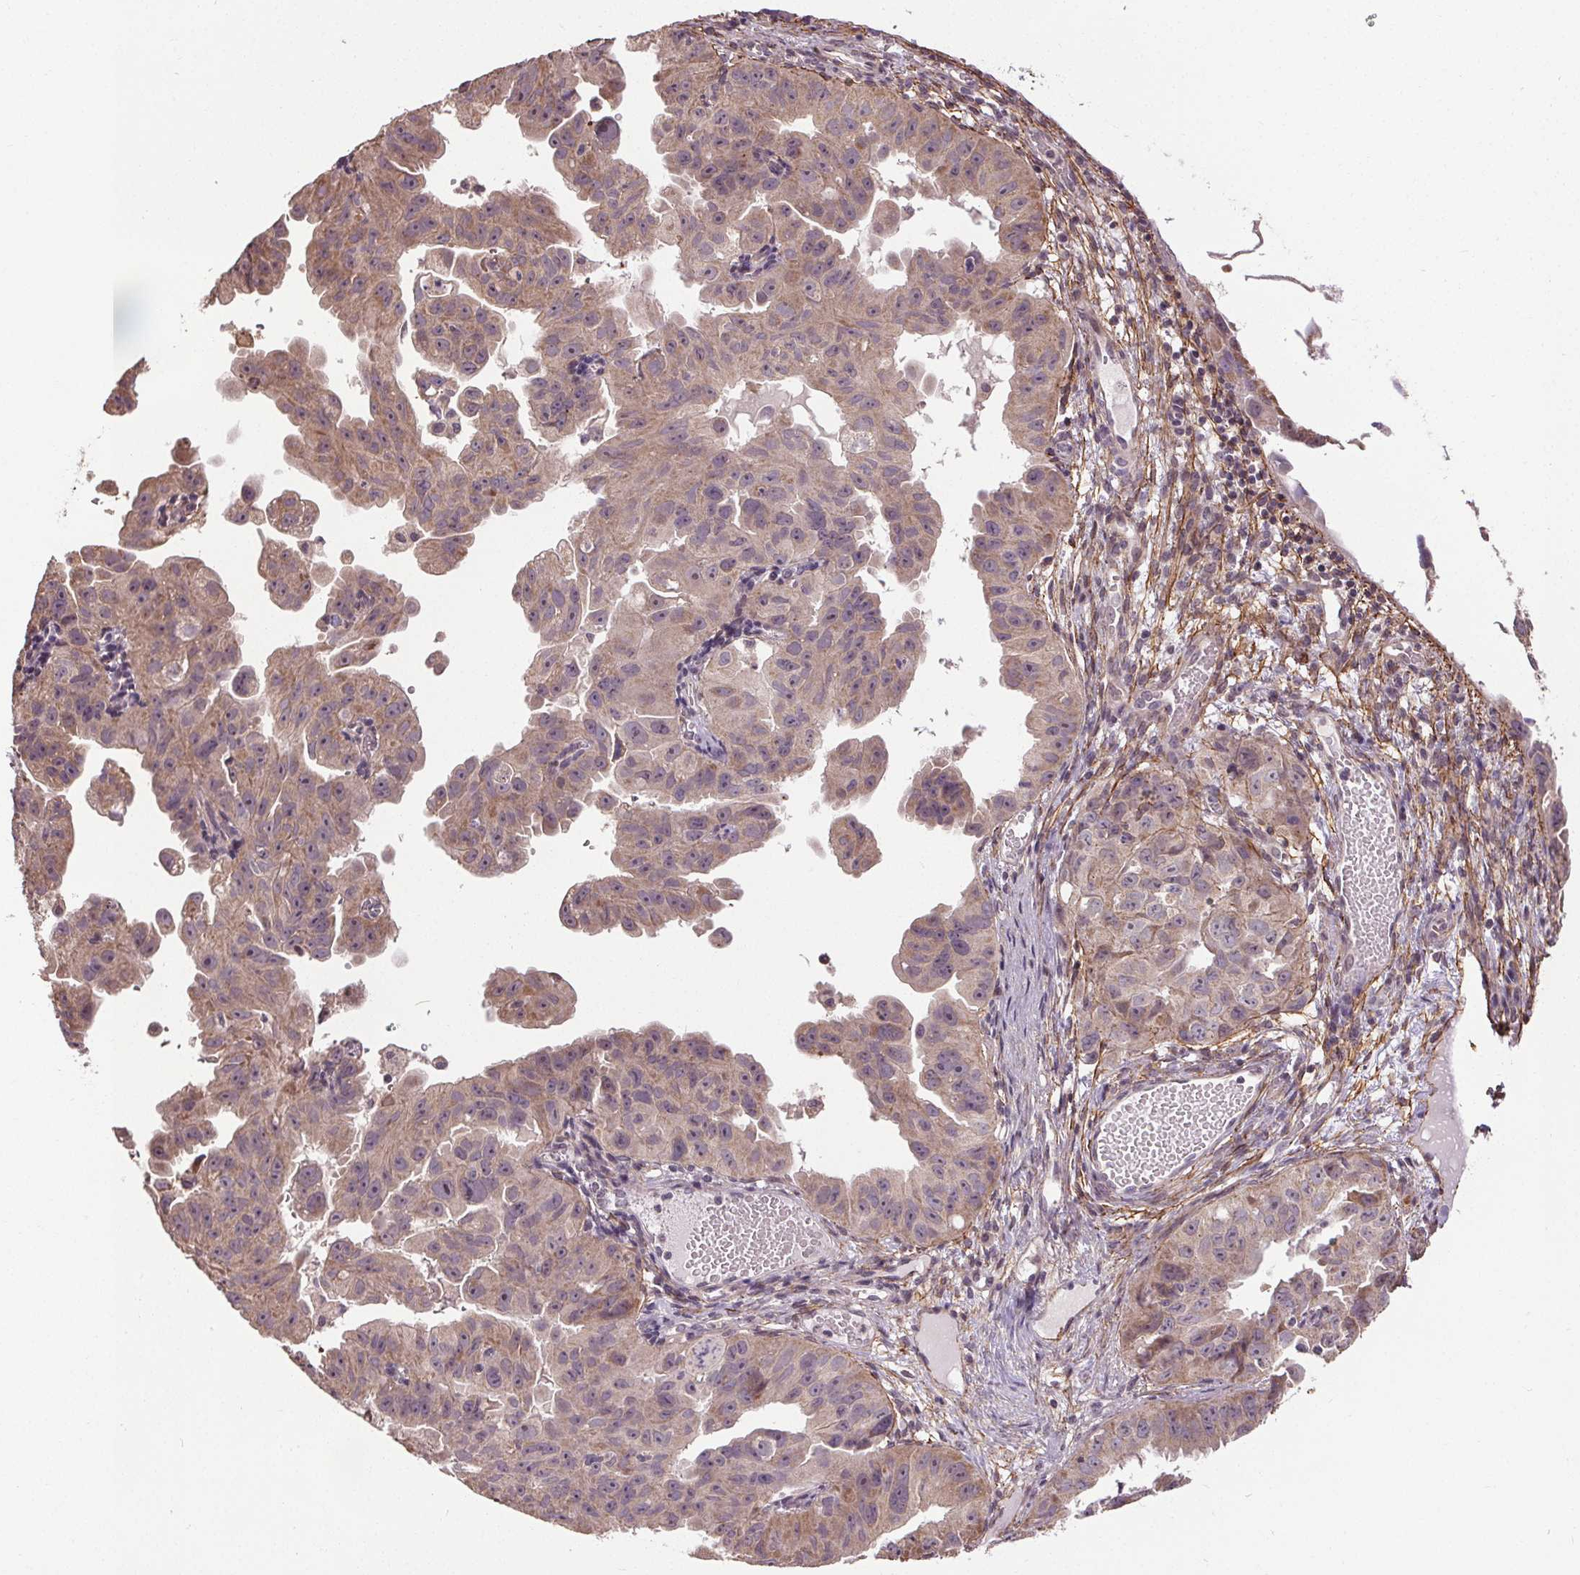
{"staining": {"intensity": "negative", "quantity": "none", "location": "none"}, "tissue": "ovarian cancer", "cell_type": "Tumor cells", "image_type": "cancer", "snomed": [{"axis": "morphology", "description": "Carcinoma, endometroid"}, {"axis": "topography", "description": "Ovary"}], "caption": "IHC micrograph of neoplastic tissue: human ovarian cancer stained with DAB demonstrates no significant protein positivity in tumor cells.", "gene": "KIAA0232", "patient": {"sex": "female", "age": 85}}